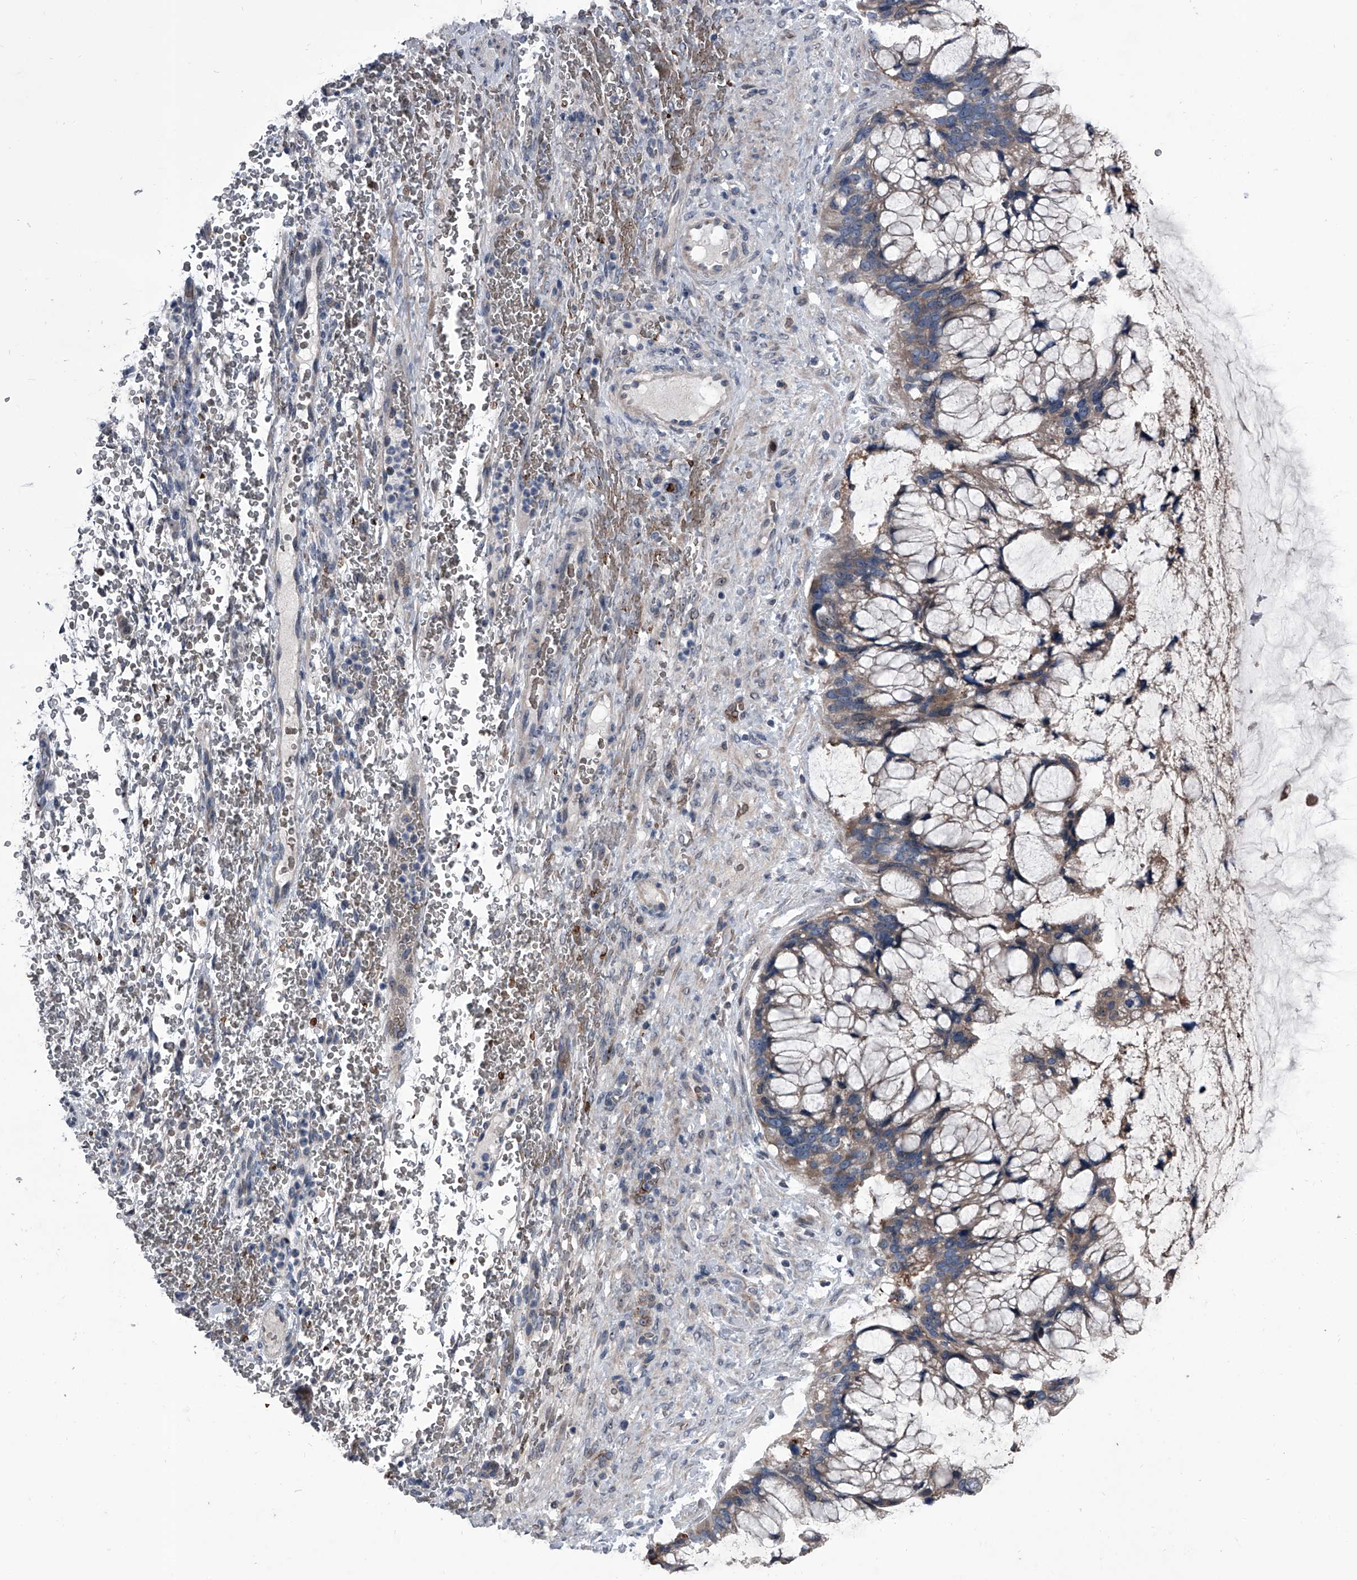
{"staining": {"intensity": "weak", "quantity": "25%-75%", "location": "cytoplasmic/membranous"}, "tissue": "ovarian cancer", "cell_type": "Tumor cells", "image_type": "cancer", "snomed": [{"axis": "morphology", "description": "Cystadenocarcinoma, mucinous, NOS"}, {"axis": "topography", "description": "Ovary"}], "caption": "A low amount of weak cytoplasmic/membranous staining is present in about 25%-75% of tumor cells in ovarian cancer (mucinous cystadenocarcinoma) tissue. (Stains: DAB in brown, nuclei in blue, Microscopy: brightfield microscopy at high magnification).", "gene": "CEP85L", "patient": {"sex": "female", "age": 37}}